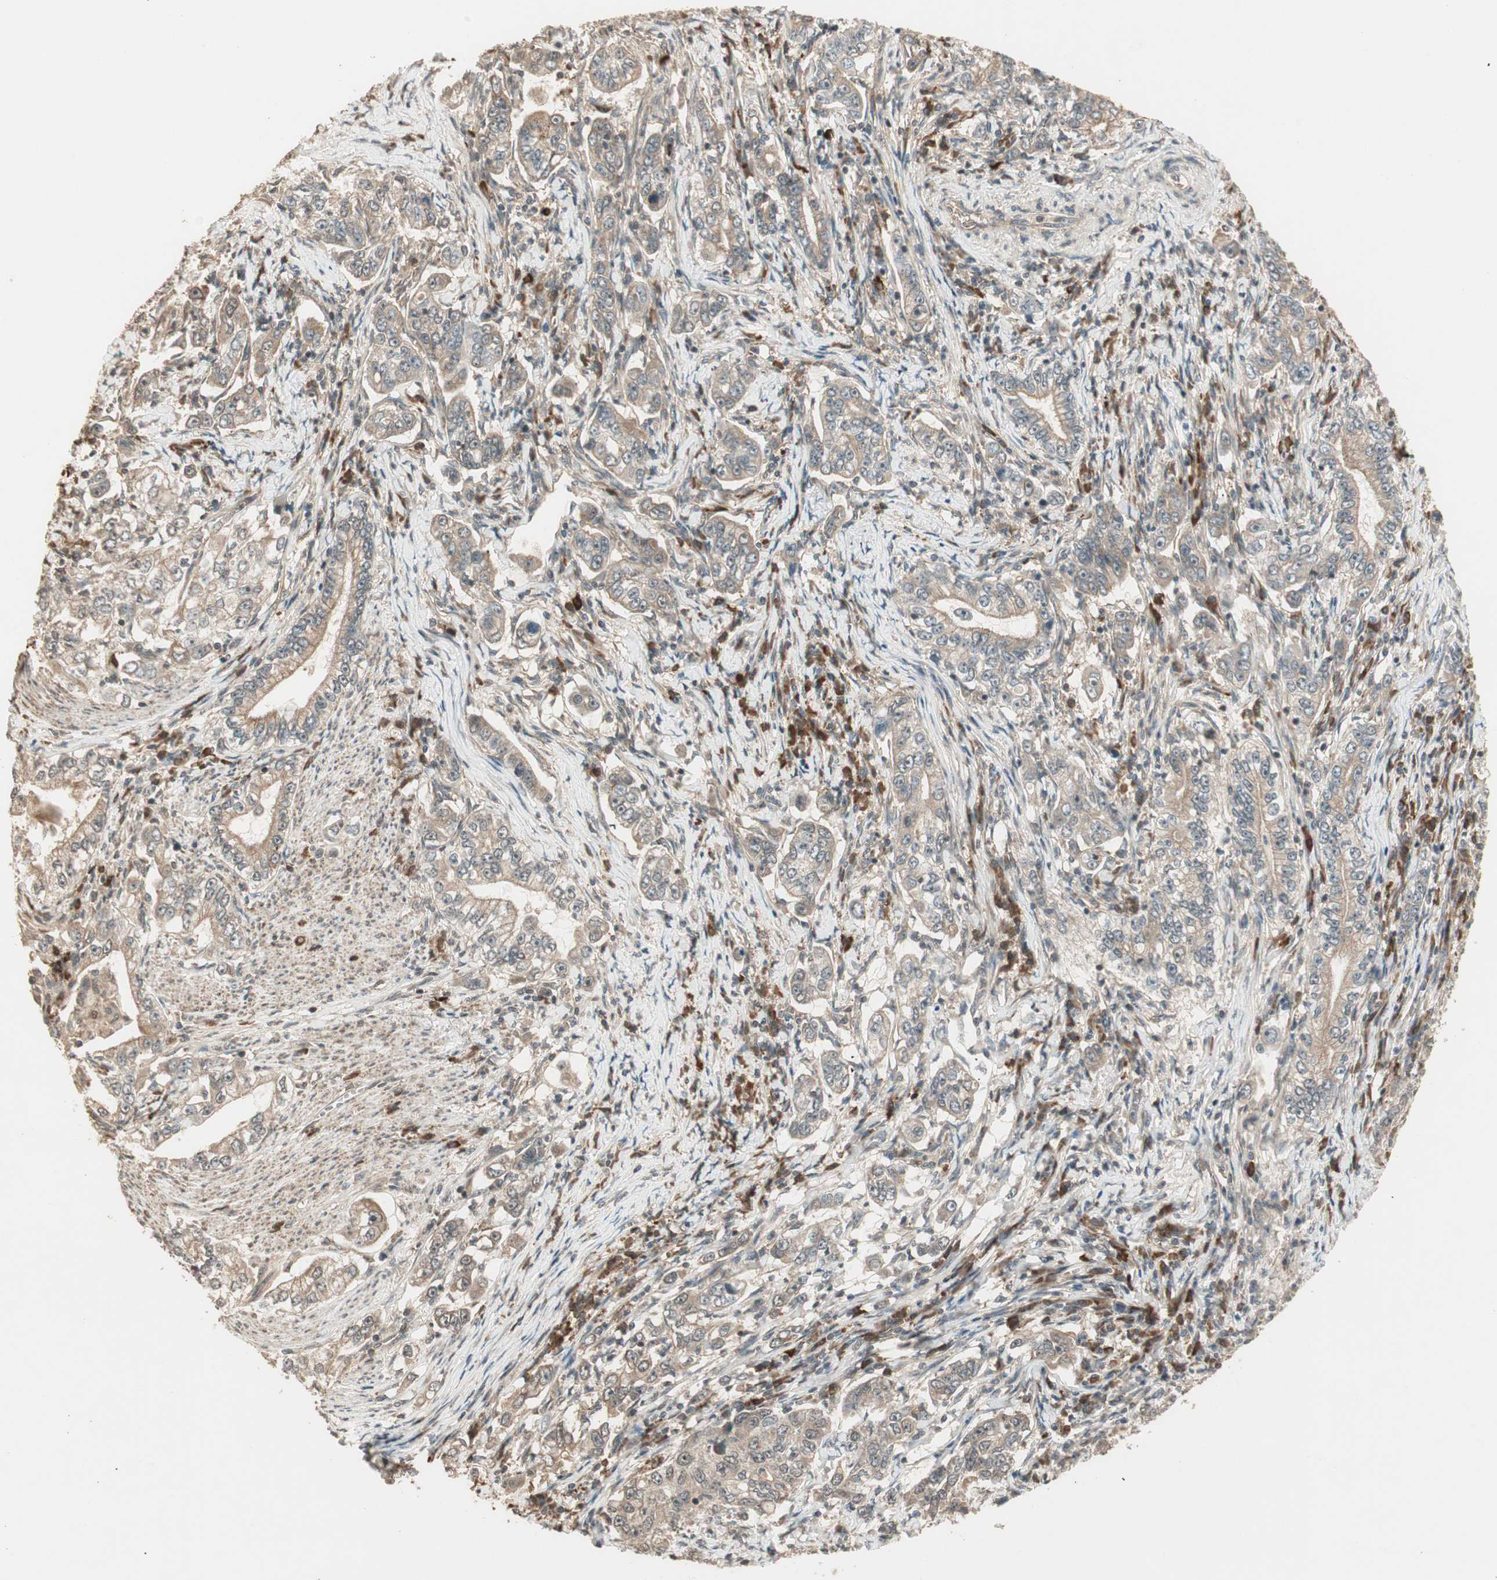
{"staining": {"intensity": "weak", "quantity": ">75%", "location": "cytoplasmic/membranous,nuclear"}, "tissue": "stomach cancer", "cell_type": "Tumor cells", "image_type": "cancer", "snomed": [{"axis": "morphology", "description": "Adenocarcinoma, NOS"}, {"axis": "topography", "description": "Stomach, lower"}], "caption": "Protein expression analysis of stomach cancer (adenocarcinoma) exhibits weak cytoplasmic/membranous and nuclear positivity in about >75% of tumor cells. (IHC, brightfield microscopy, high magnification).", "gene": "ZSCAN31", "patient": {"sex": "female", "age": 72}}